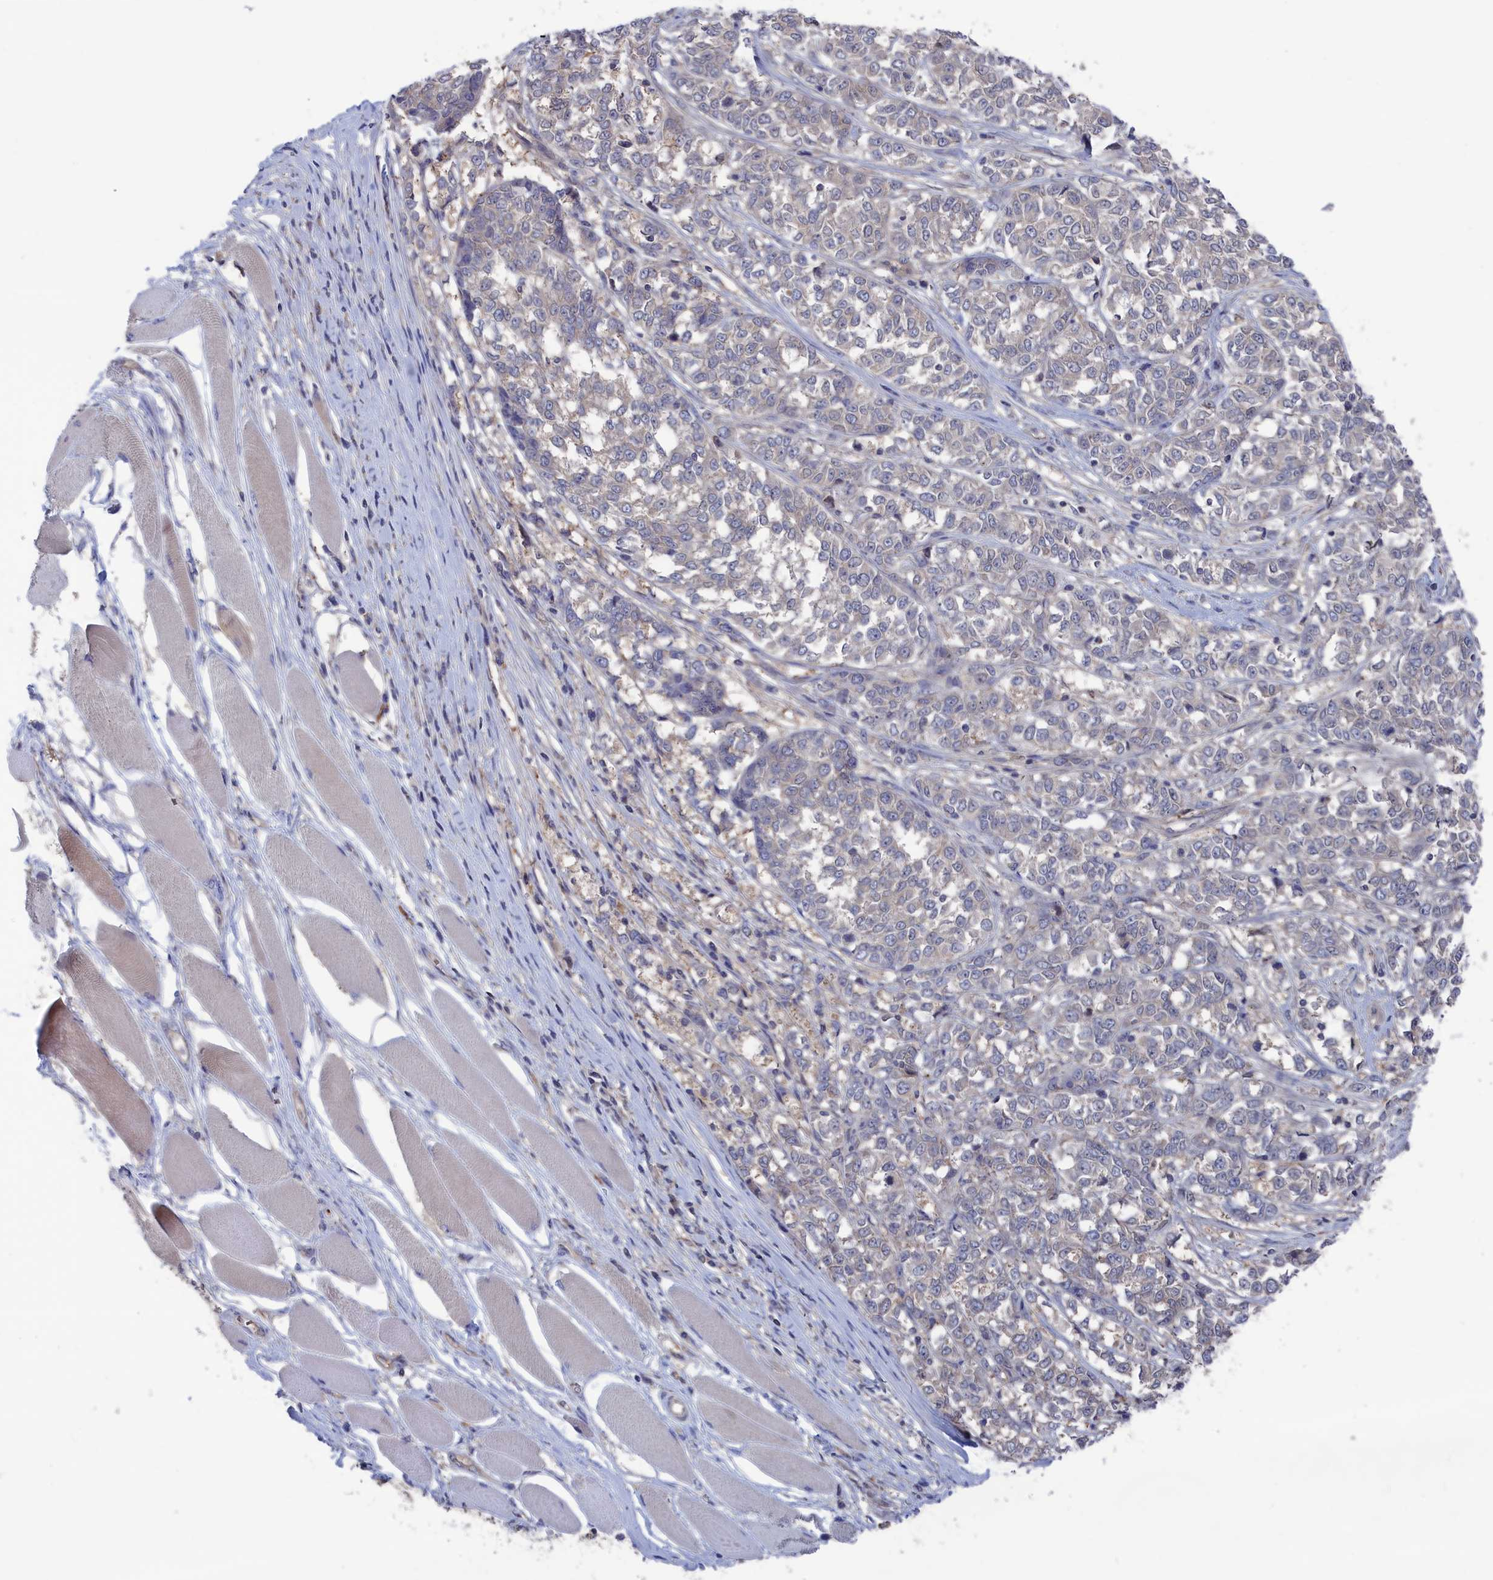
{"staining": {"intensity": "negative", "quantity": "none", "location": "none"}, "tissue": "melanoma", "cell_type": "Tumor cells", "image_type": "cancer", "snomed": [{"axis": "morphology", "description": "Malignant melanoma, NOS"}, {"axis": "topography", "description": "Skin"}], "caption": "This is an immunohistochemistry photomicrograph of human malignant melanoma. There is no positivity in tumor cells.", "gene": "NUTF2", "patient": {"sex": "female", "age": 72}}